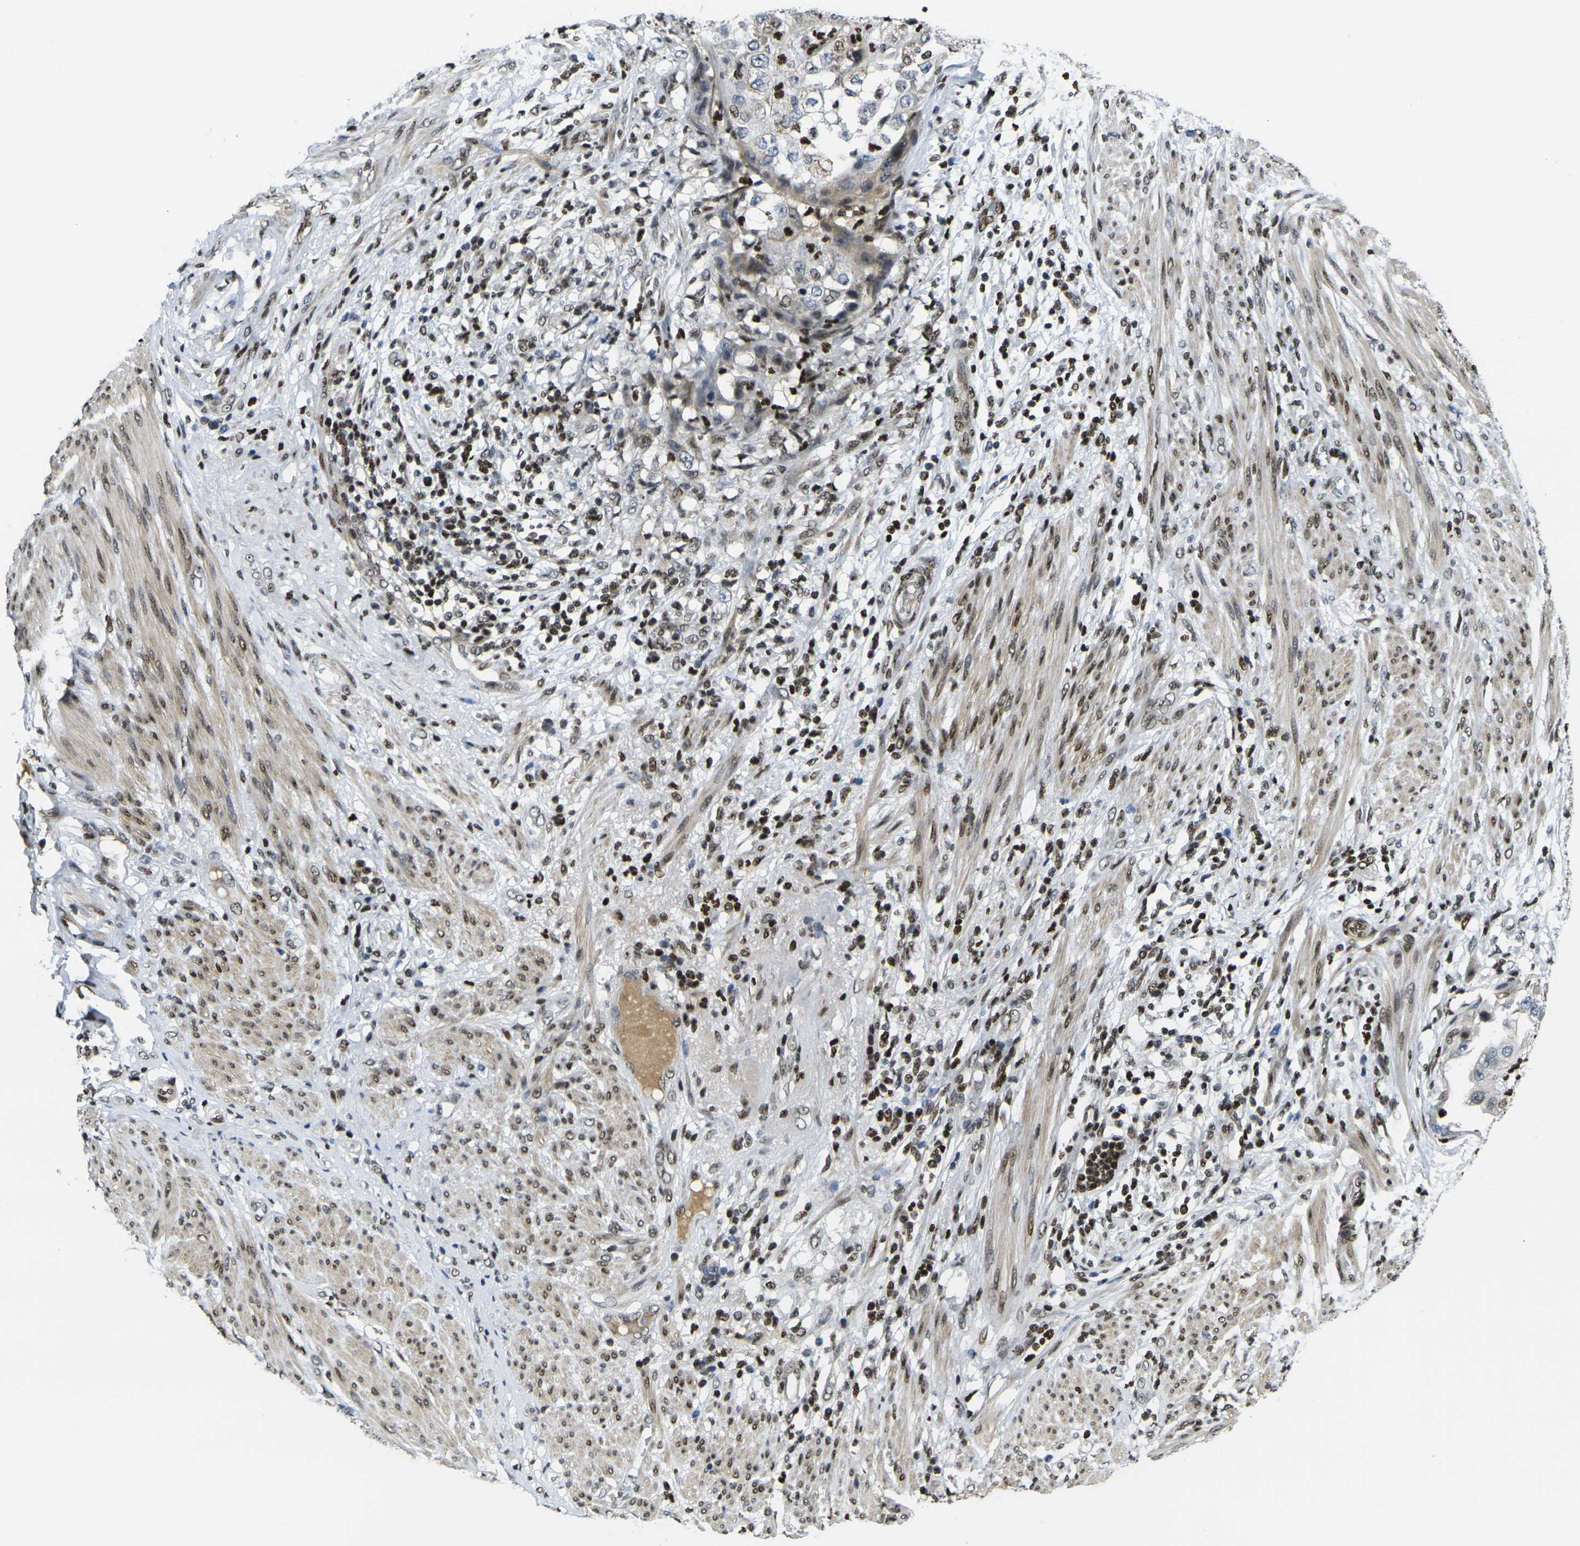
{"staining": {"intensity": "negative", "quantity": "none", "location": "none"}, "tissue": "endometrial cancer", "cell_type": "Tumor cells", "image_type": "cancer", "snomed": [{"axis": "morphology", "description": "Adenocarcinoma, NOS"}, {"axis": "topography", "description": "Endometrium"}], "caption": "High power microscopy photomicrograph of an immunohistochemistry (IHC) image of adenocarcinoma (endometrial), revealing no significant expression in tumor cells.", "gene": "H1-10", "patient": {"sex": "female", "age": 85}}